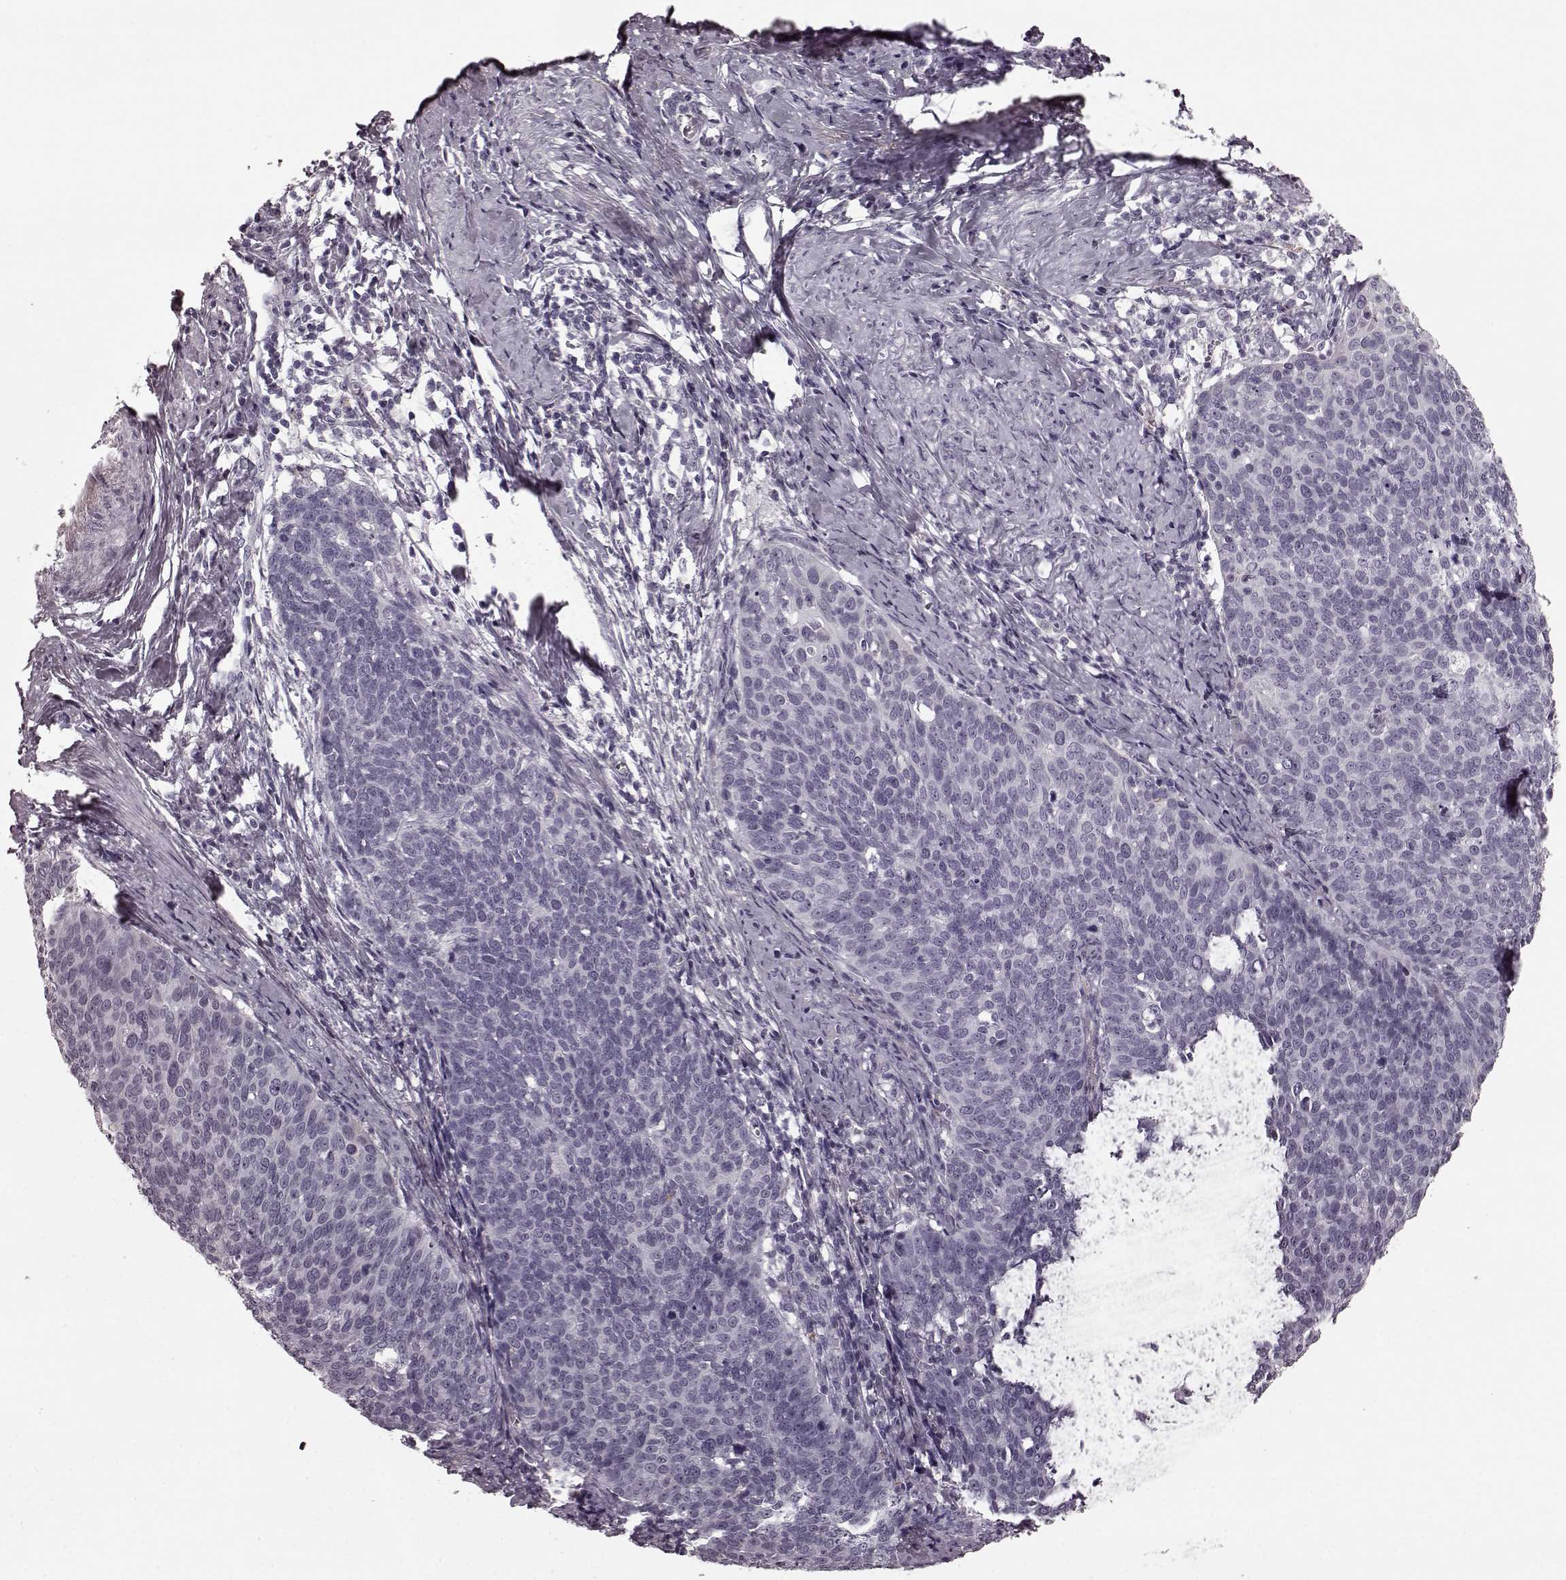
{"staining": {"intensity": "negative", "quantity": "none", "location": "none"}, "tissue": "cervical cancer", "cell_type": "Tumor cells", "image_type": "cancer", "snomed": [{"axis": "morphology", "description": "Normal tissue, NOS"}, {"axis": "morphology", "description": "Squamous cell carcinoma, NOS"}, {"axis": "topography", "description": "Cervix"}], "caption": "IHC micrograph of squamous cell carcinoma (cervical) stained for a protein (brown), which shows no positivity in tumor cells. (DAB (3,3'-diaminobenzidine) IHC visualized using brightfield microscopy, high magnification).", "gene": "CST7", "patient": {"sex": "female", "age": 39}}